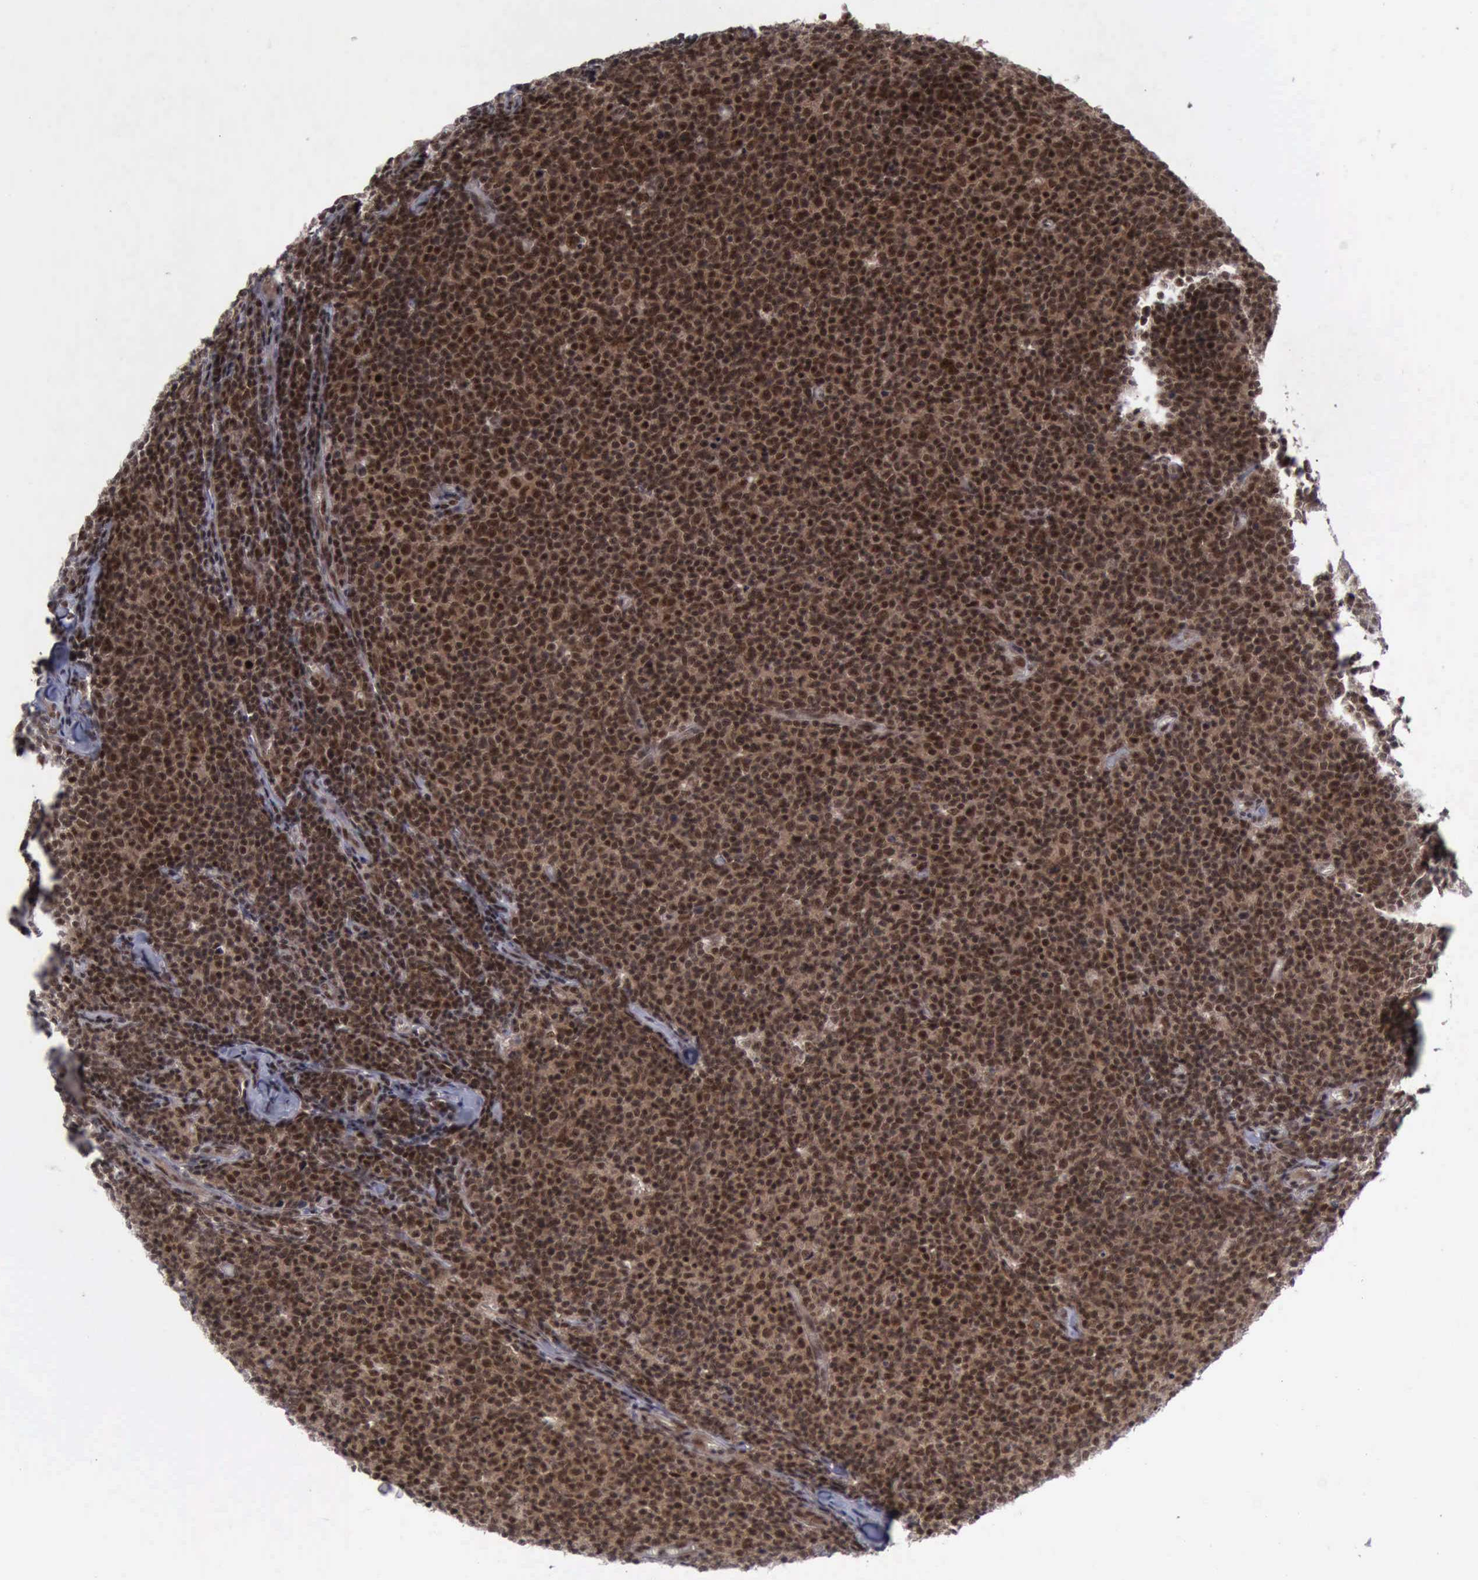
{"staining": {"intensity": "strong", "quantity": ">75%", "location": "cytoplasmic/membranous,nuclear"}, "tissue": "lymphoma", "cell_type": "Tumor cells", "image_type": "cancer", "snomed": [{"axis": "morphology", "description": "Malignant lymphoma, non-Hodgkin's type, Low grade"}, {"axis": "topography", "description": "Lymph node"}], "caption": "A brown stain highlights strong cytoplasmic/membranous and nuclear positivity of a protein in human malignant lymphoma, non-Hodgkin's type (low-grade) tumor cells.", "gene": "ATM", "patient": {"sex": "male", "age": 74}}